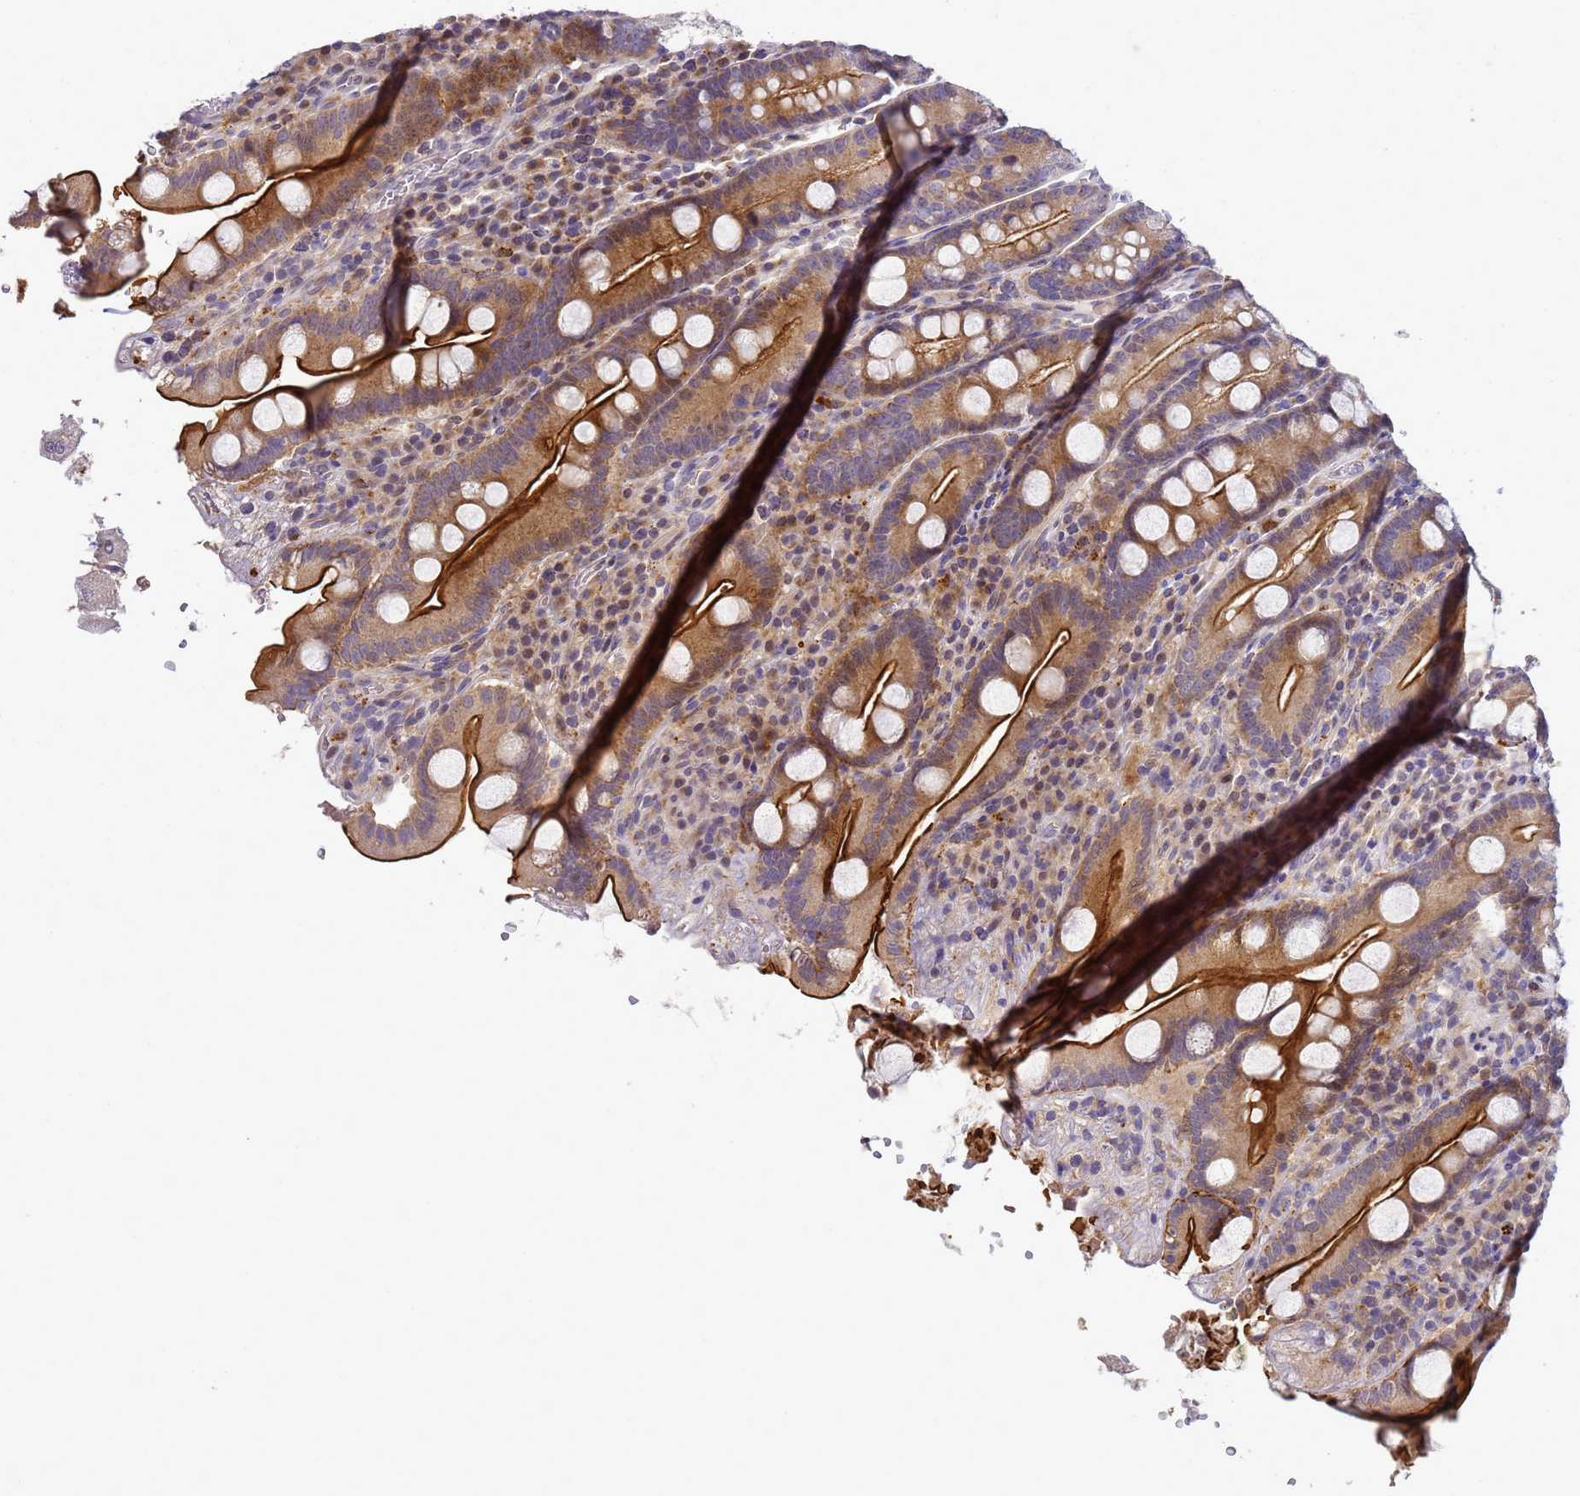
{"staining": {"intensity": "strong", "quantity": "25%-75%", "location": "cytoplasmic/membranous"}, "tissue": "duodenum", "cell_type": "Glandular cells", "image_type": "normal", "snomed": [{"axis": "morphology", "description": "Normal tissue, NOS"}, {"axis": "topography", "description": "Duodenum"}], "caption": "The image displays a brown stain indicating the presence of a protein in the cytoplasmic/membranous of glandular cells in duodenum. The protein of interest is shown in brown color, while the nuclei are stained blue.", "gene": "TMEM74B", "patient": {"sex": "male", "age": 35}}